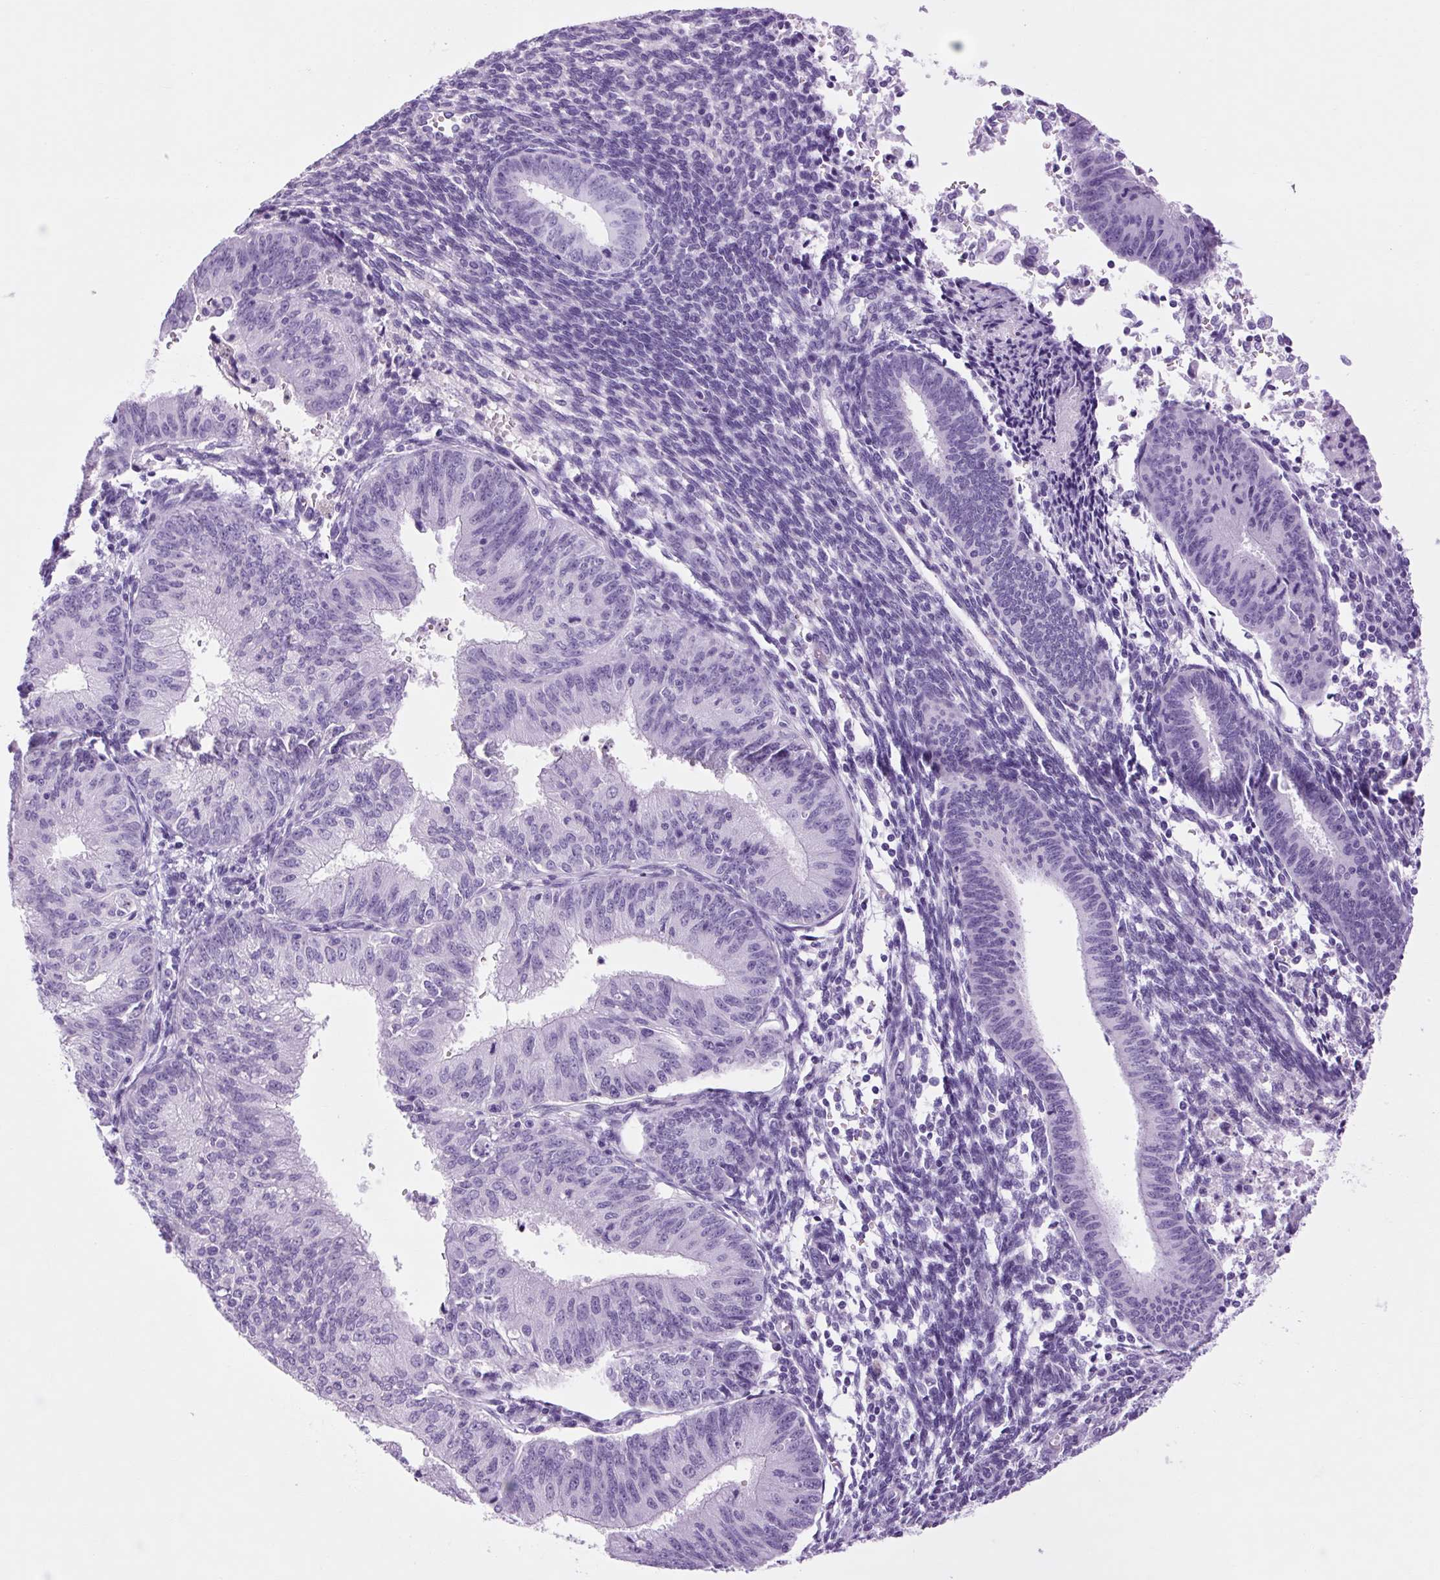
{"staining": {"intensity": "negative", "quantity": "none", "location": "none"}, "tissue": "endometrial cancer", "cell_type": "Tumor cells", "image_type": "cancer", "snomed": [{"axis": "morphology", "description": "Adenocarcinoma, NOS"}, {"axis": "topography", "description": "Endometrium"}], "caption": "A high-resolution micrograph shows immunohistochemistry staining of endometrial cancer (adenocarcinoma), which exhibits no significant expression in tumor cells.", "gene": "OOEP", "patient": {"sex": "female", "age": 50}}